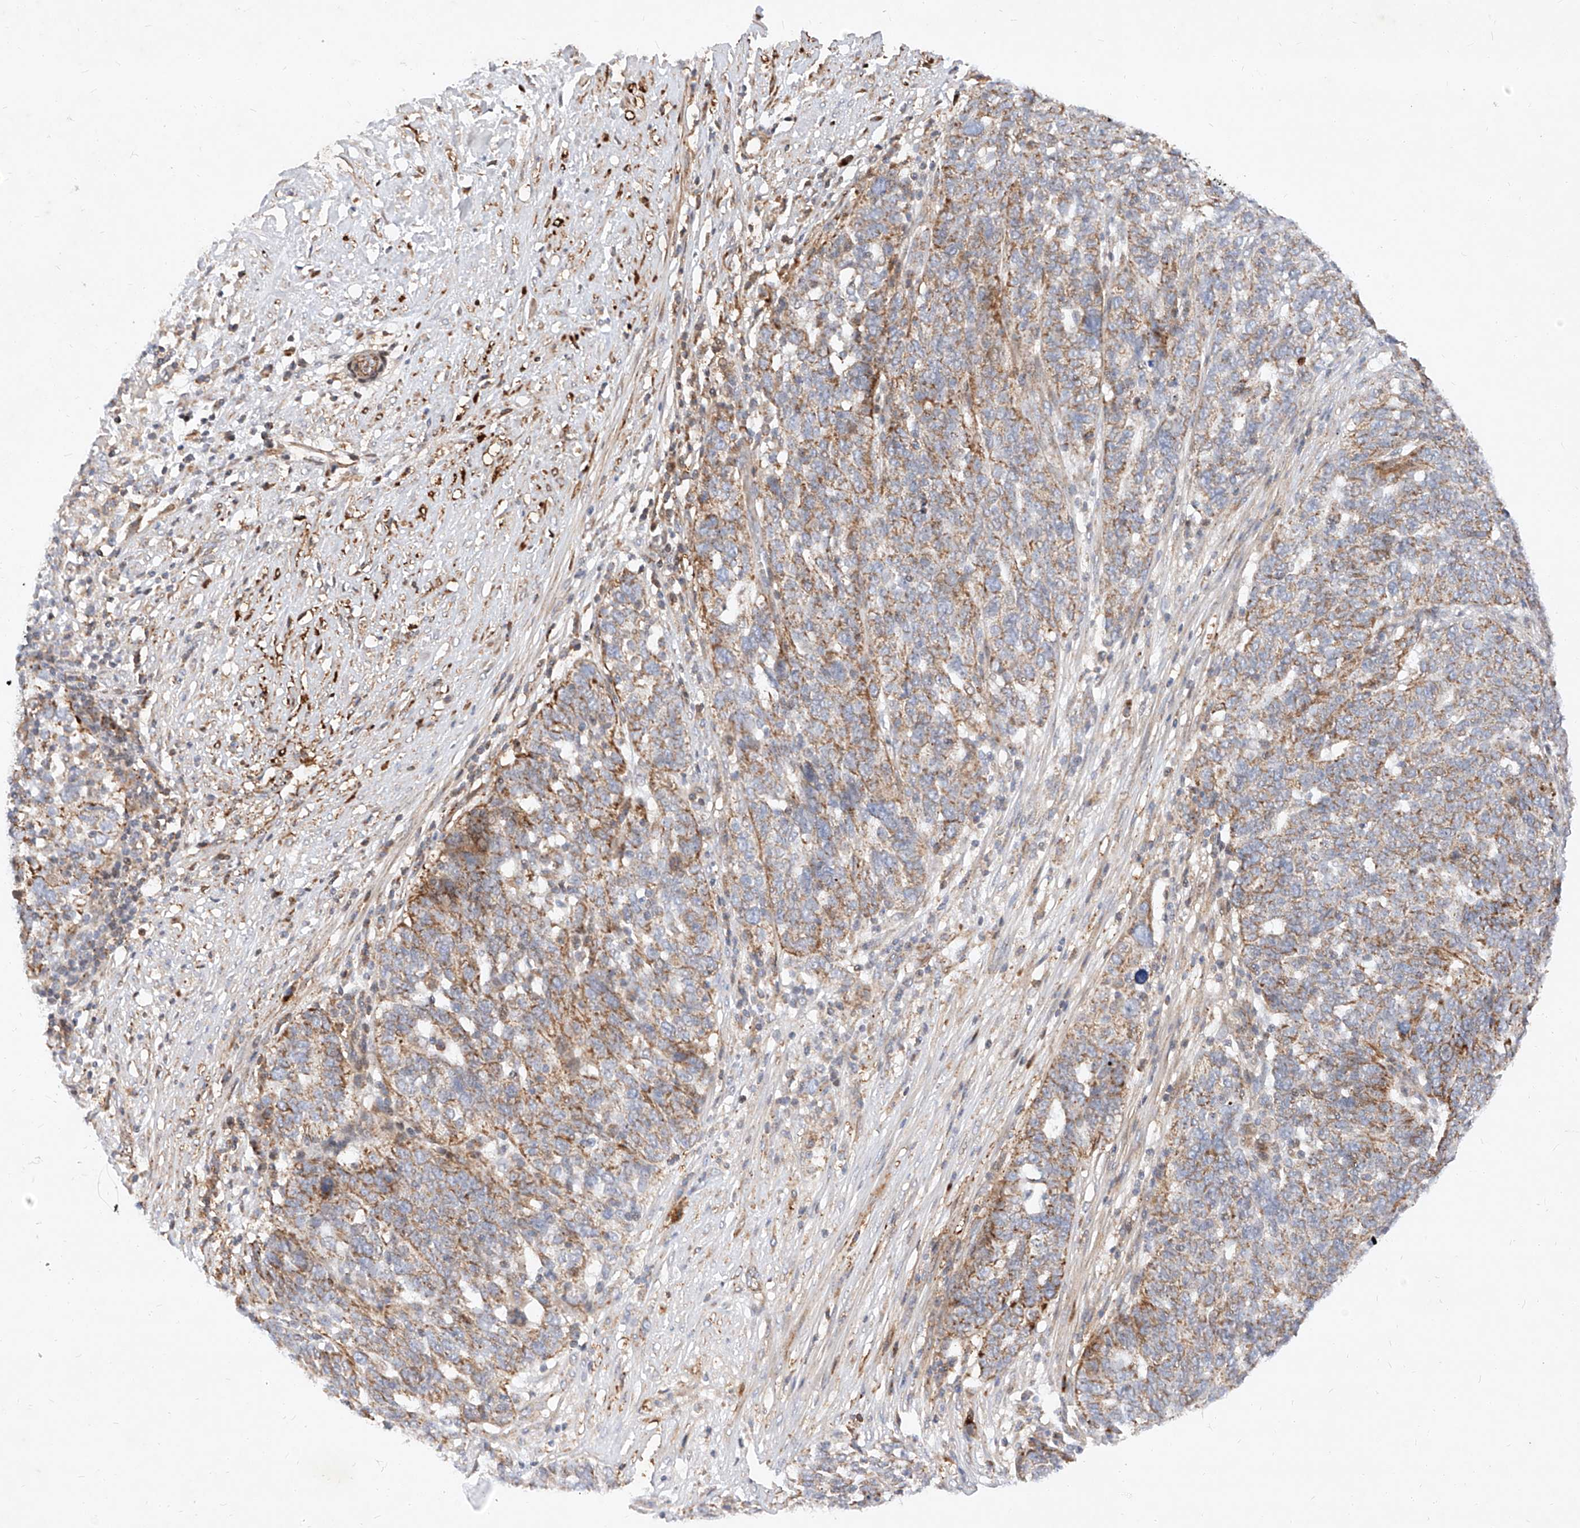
{"staining": {"intensity": "moderate", "quantity": ">75%", "location": "cytoplasmic/membranous"}, "tissue": "ovarian cancer", "cell_type": "Tumor cells", "image_type": "cancer", "snomed": [{"axis": "morphology", "description": "Cystadenocarcinoma, serous, NOS"}, {"axis": "topography", "description": "Ovary"}], "caption": "DAB (3,3'-diaminobenzidine) immunohistochemical staining of human ovarian serous cystadenocarcinoma demonstrates moderate cytoplasmic/membranous protein staining in about >75% of tumor cells. (Stains: DAB in brown, nuclei in blue, Microscopy: brightfield microscopy at high magnification).", "gene": "OSGEPL1", "patient": {"sex": "female", "age": 59}}